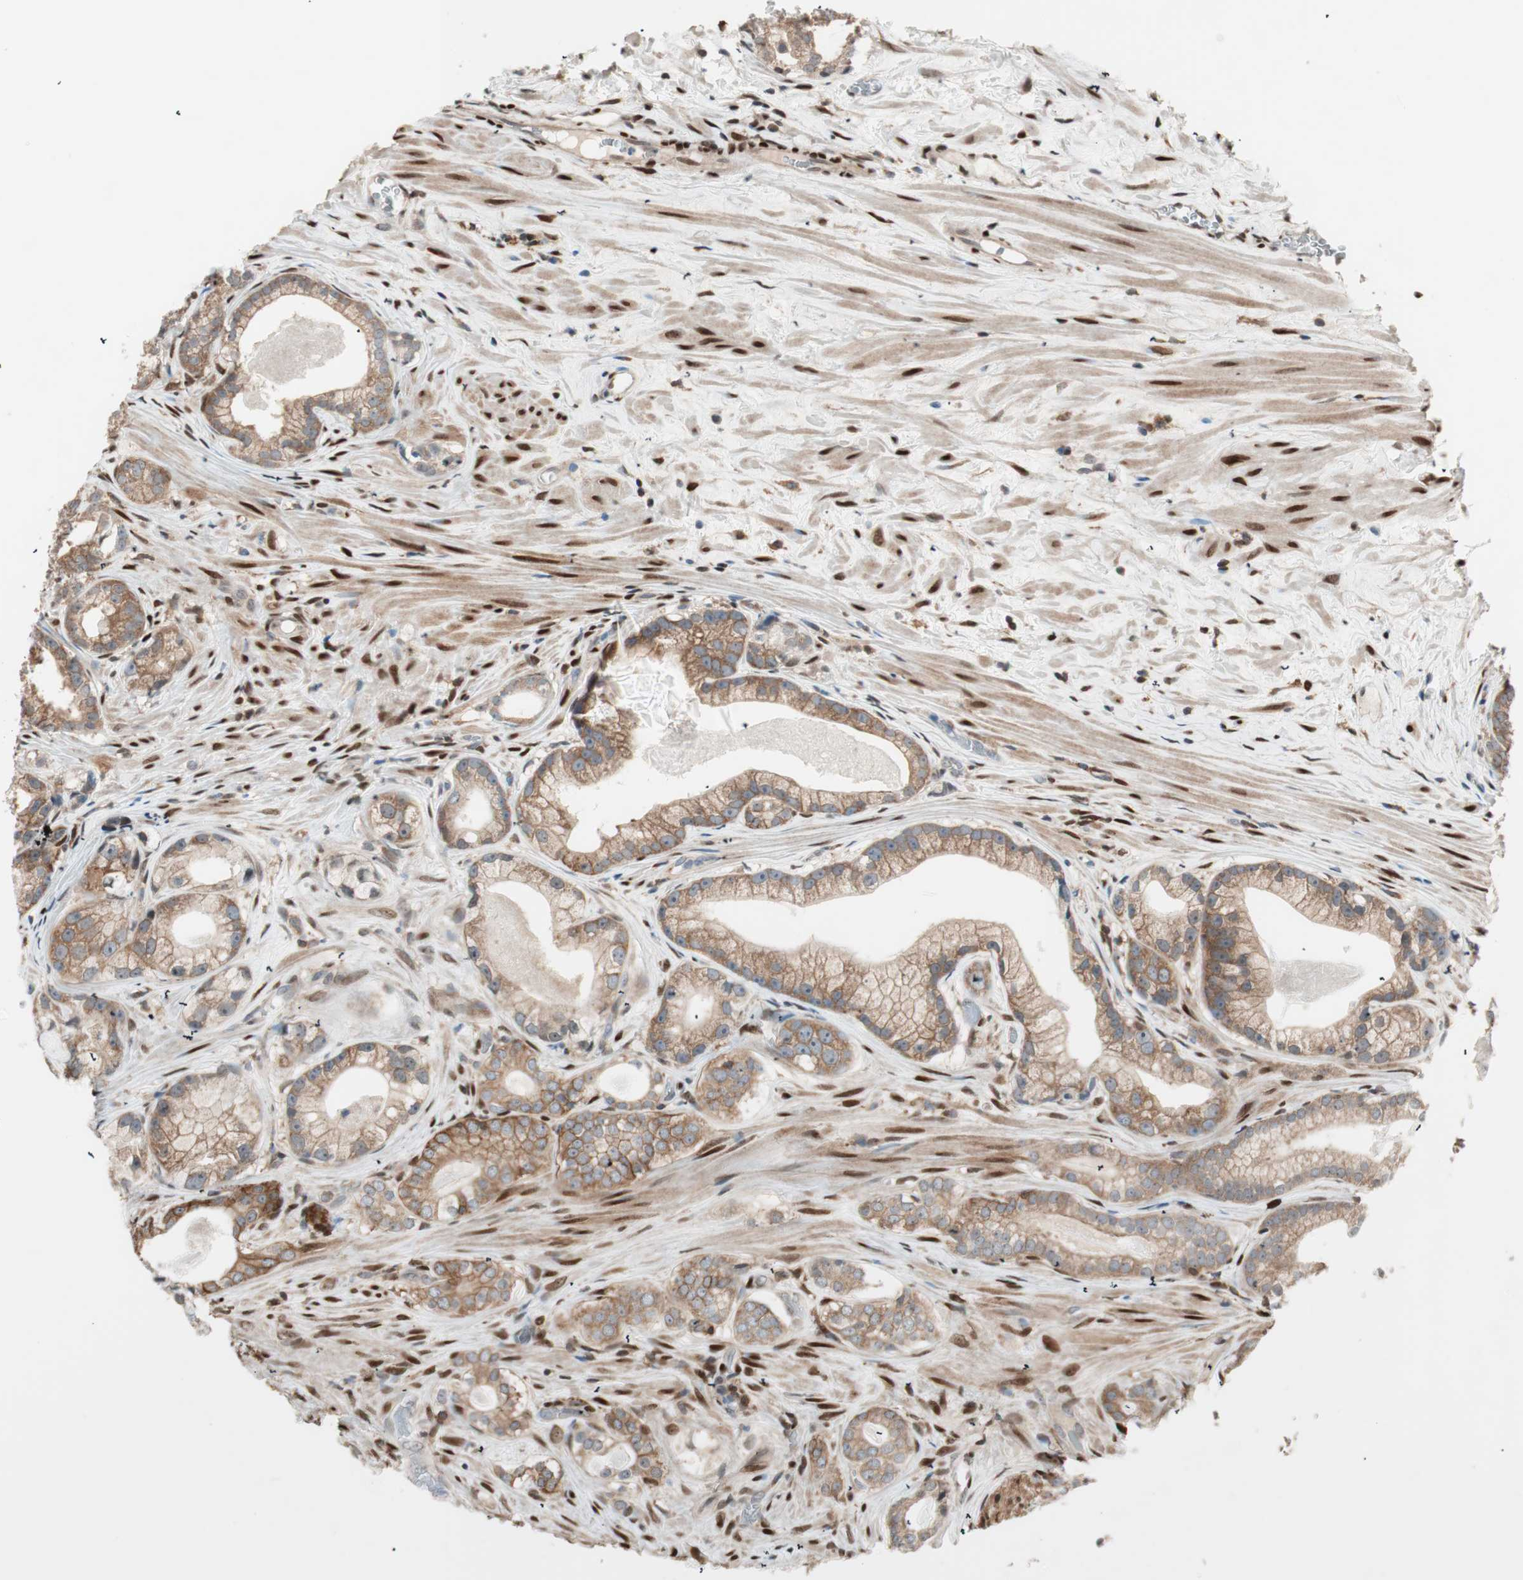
{"staining": {"intensity": "moderate", "quantity": ">75%", "location": "cytoplasmic/membranous"}, "tissue": "prostate cancer", "cell_type": "Tumor cells", "image_type": "cancer", "snomed": [{"axis": "morphology", "description": "Adenocarcinoma, Low grade"}, {"axis": "topography", "description": "Prostate"}], "caption": "Human prostate adenocarcinoma (low-grade) stained with a brown dye shows moderate cytoplasmic/membranous positive staining in about >75% of tumor cells.", "gene": "BIN1", "patient": {"sex": "male", "age": 59}}